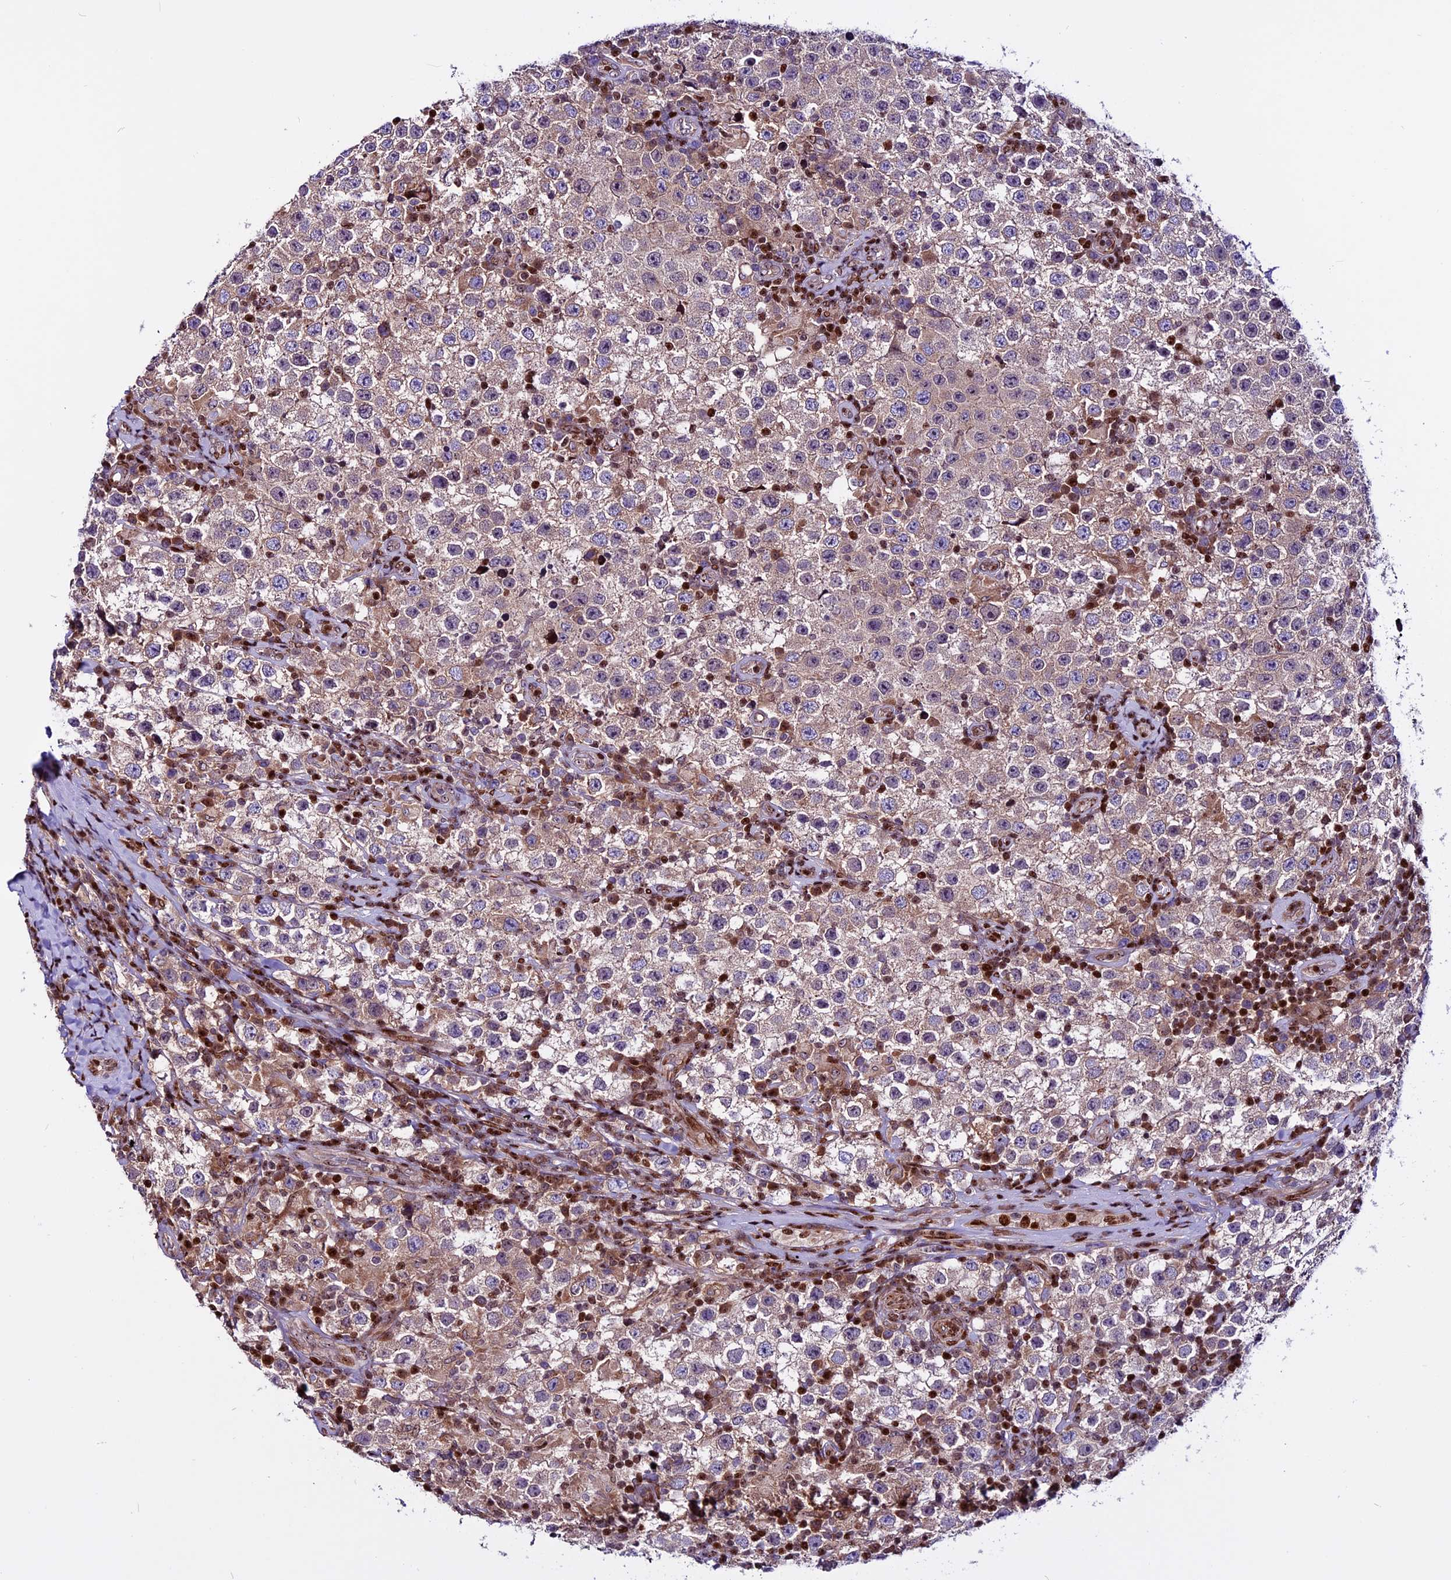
{"staining": {"intensity": "weak", "quantity": ">75%", "location": "cytoplasmic/membranous"}, "tissue": "testis cancer", "cell_type": "Tumor cells", "image_type": "cancer", "snomed": [{"axis": "morphology", "description": "Normal tissue, NOS"}, {"axis": "morphology", "description": "Urothelial carcinoma, High grade"}, {"axis": "morphology", "description": "Seminoma, NOS"}, {"axis": "morphology", "description": "Carcinoma, Embryonal, NOS"}, {"axis": "topography", "description": "Urinary bladder"}, {"axis": "topography", "description": "Testis"}], "caption": "Weak cytoplasmic/membranous positivity is appreciated in about >75% of tumor cells in testis high-grade urothelial carcinoma.", "gene": "RINL", "patient": {"sex": "male", "age": 41}}